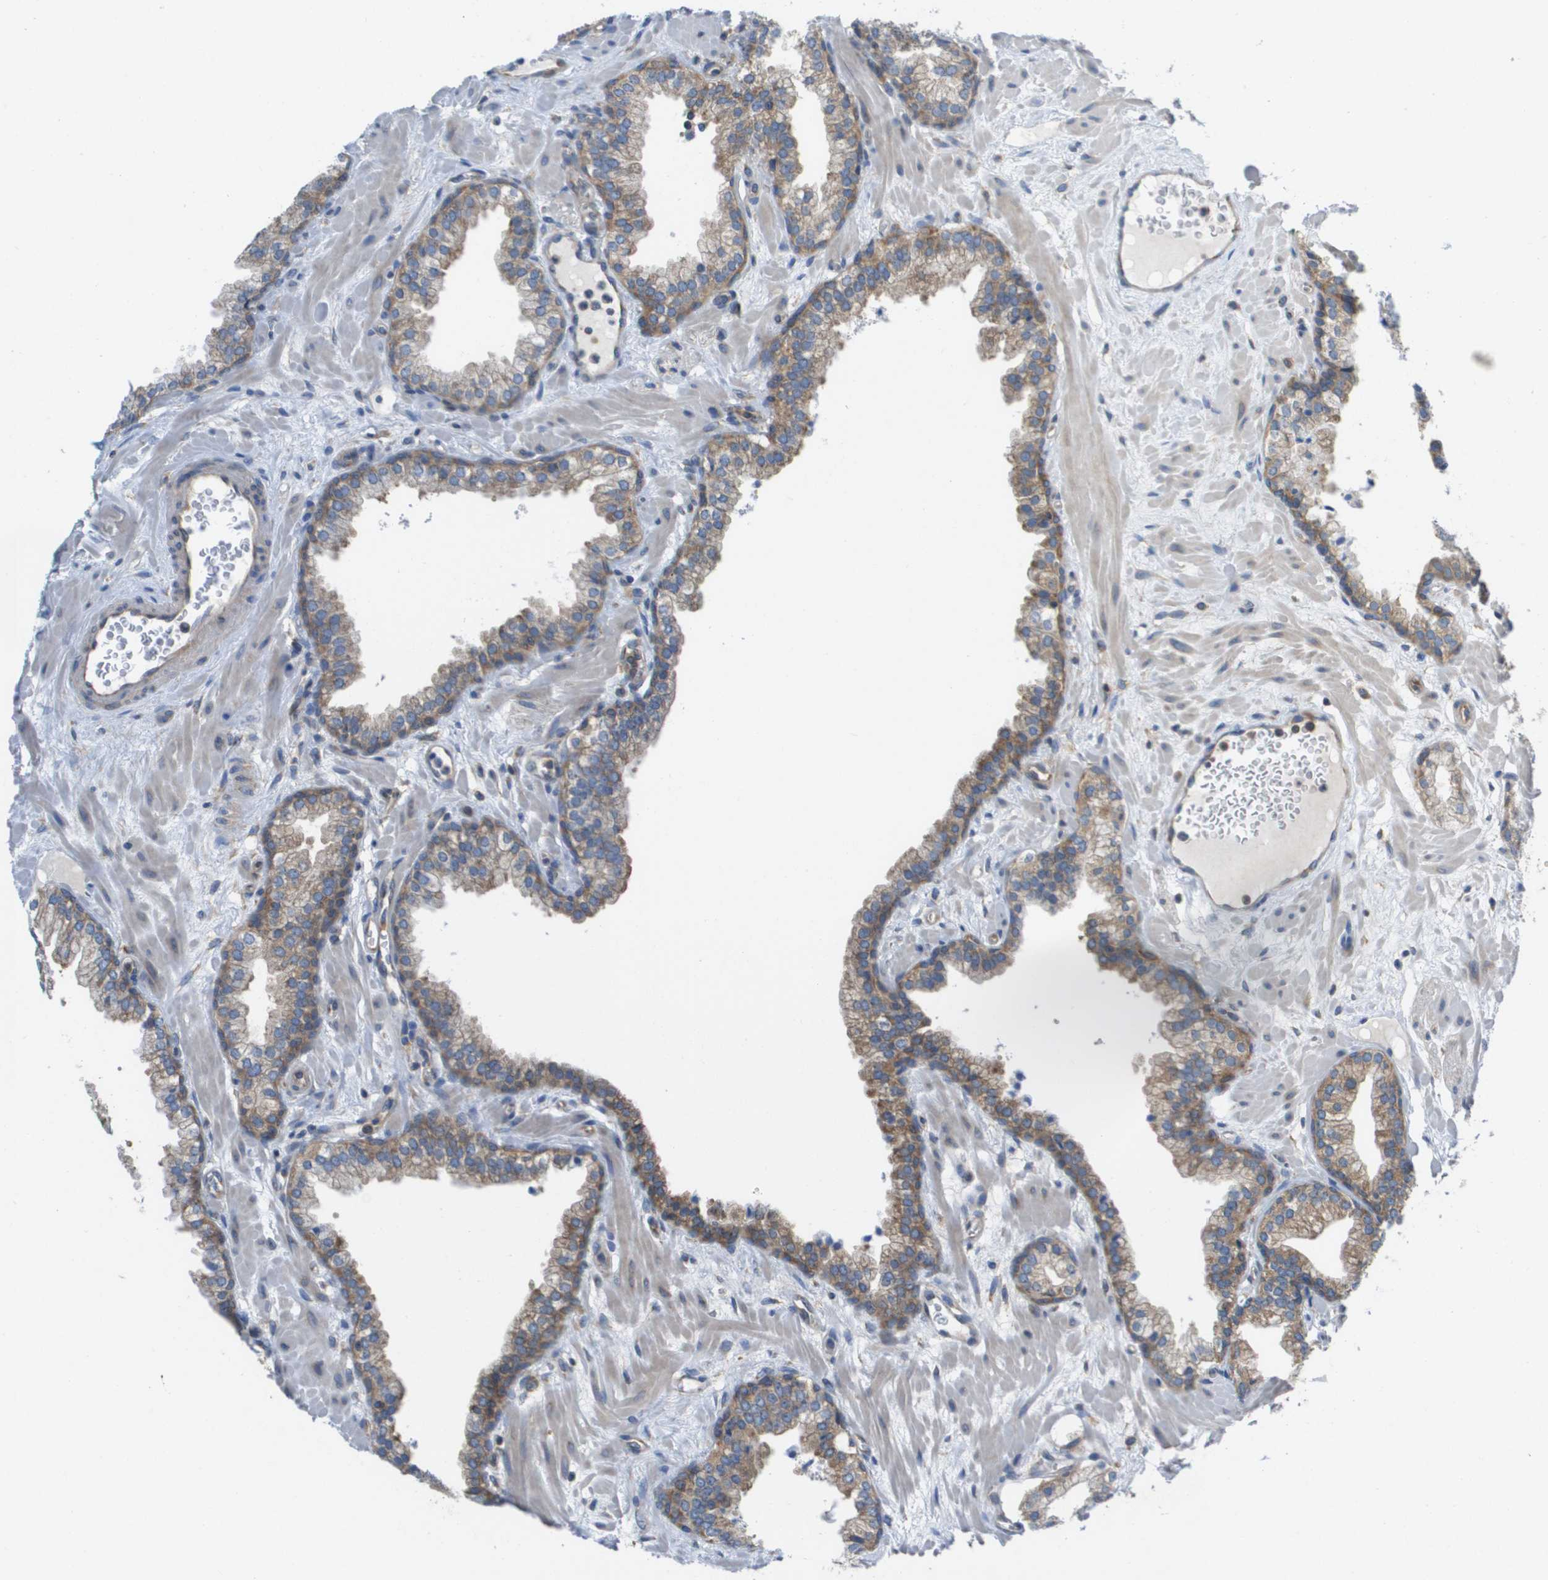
{"staining": {"intensity": "moderate", "quantity": ">75%", "location": "cytoplasmic/membranous"}, "tissue": "prostate", "cell_type": "Glandular cells", "image_type": "normal", "snomed": [{"axis": "morphology", "description": "Normal tissue, NOS"}, {"axis": "morphology", "description": "Urothelial carcinoma, Low grade"}, {"axis": "topography", "description": "Urinary bladder"}, {"axis": "topography", "description": "Prostate"}], "caption": "A brown stain highlights moderate cytoplasmic/membranous staining of a protein in glandular cells of benign prostate.", "gene": "EIF4G2", "patient": {"sex": "male", "age": 60}}